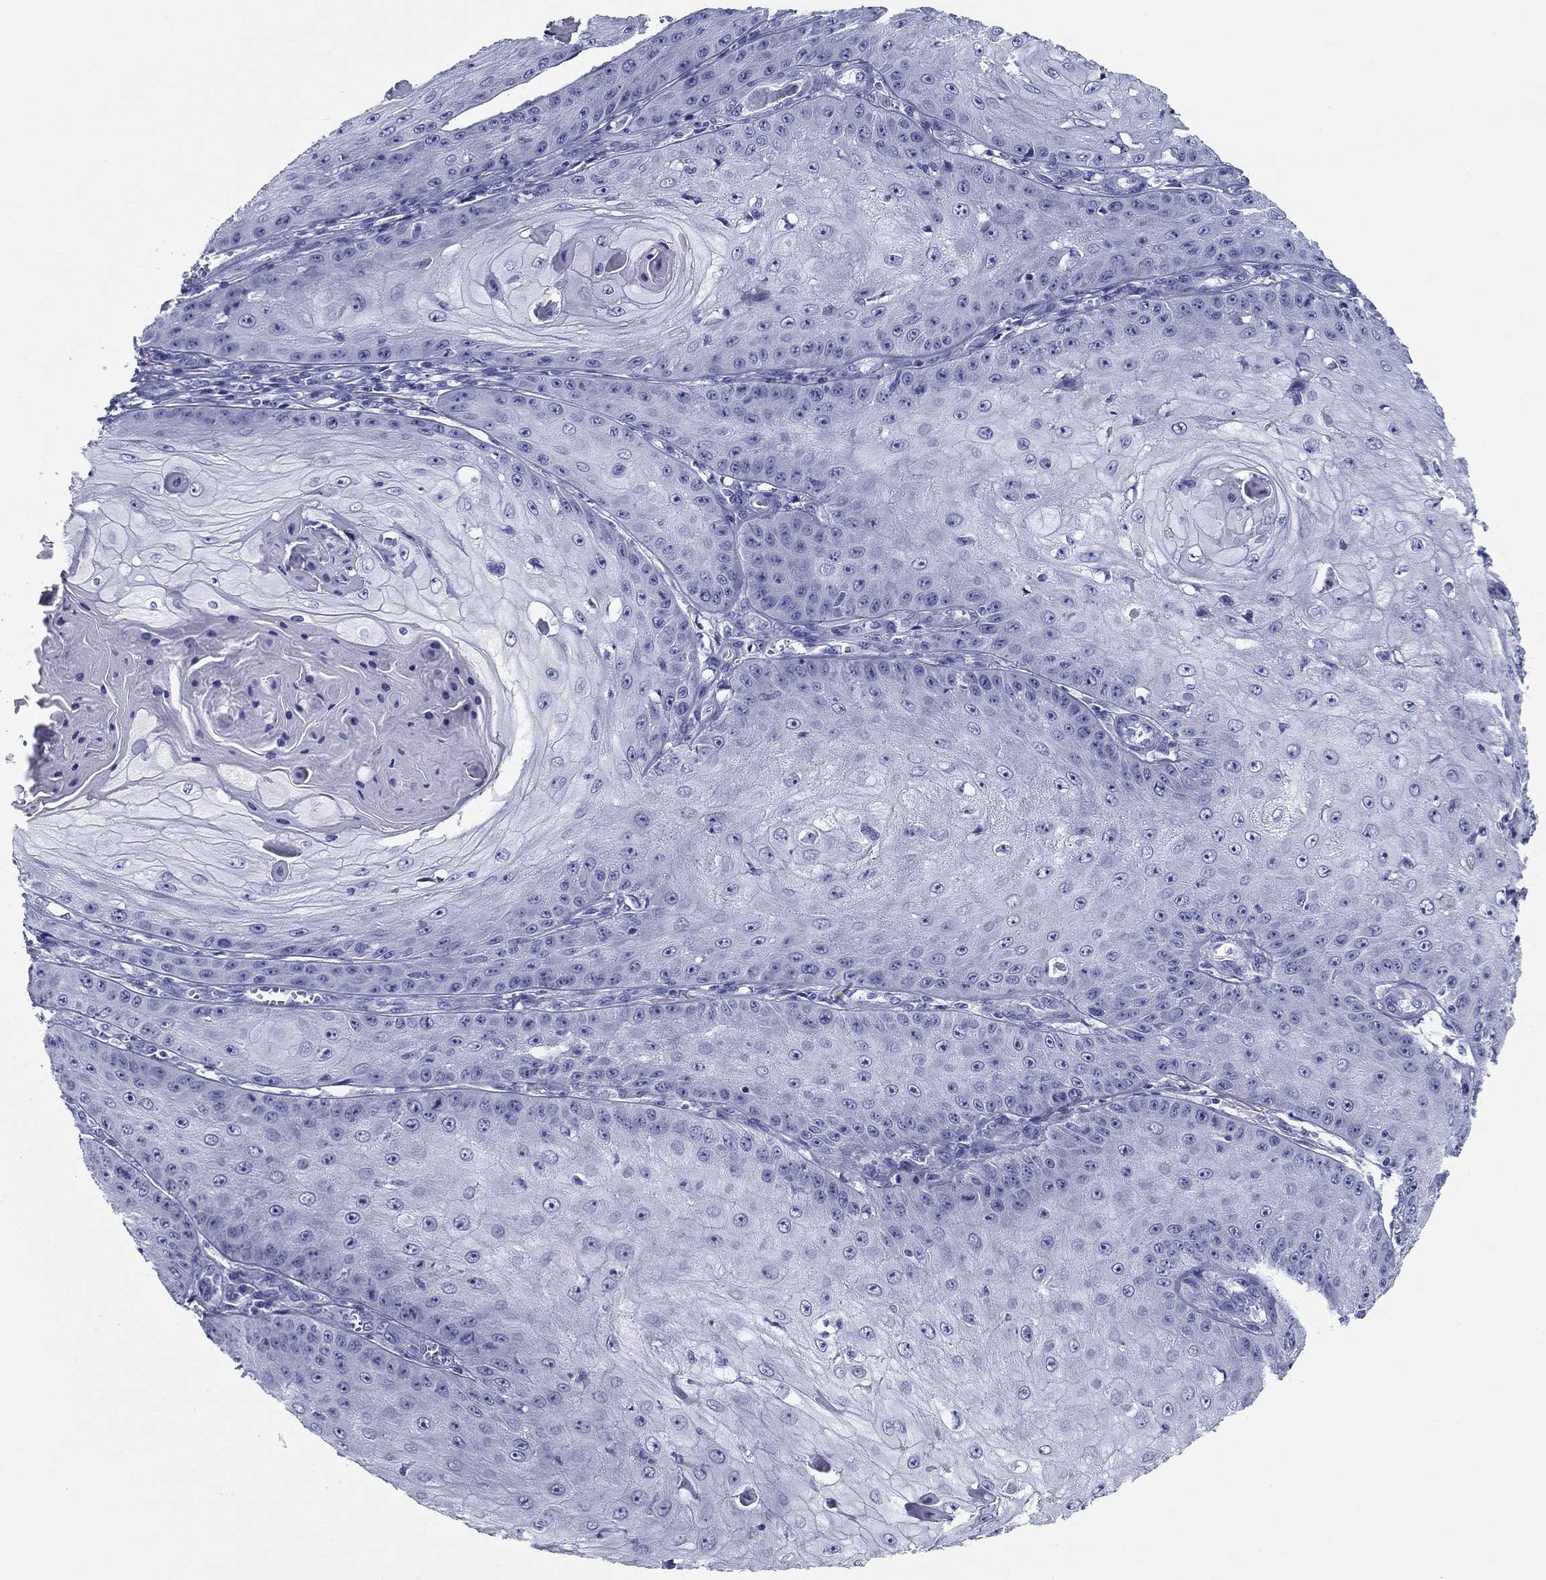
{"staining": {"intensity": "negative", "quantity": "none", "location": "none"}, "tissue": "skin cancer", "cell_type": "Tumor cells", "image_type": "cancer", "snomed": [{"axis": "morphology", "description": "Squamous cell carcinoma, NOS"}, {"axis": "topography", "description": "Skin"}], "caption": "This photomicrograph is of skin squamous cell carcinoma stained with immunohistochemistry (IHC) to label a protein in brown with the nuclei are counter-stained blue. There is no positivity in tumor cells.", "gene": "UPB1", "patient": {"sex": "male", "age": 70}}